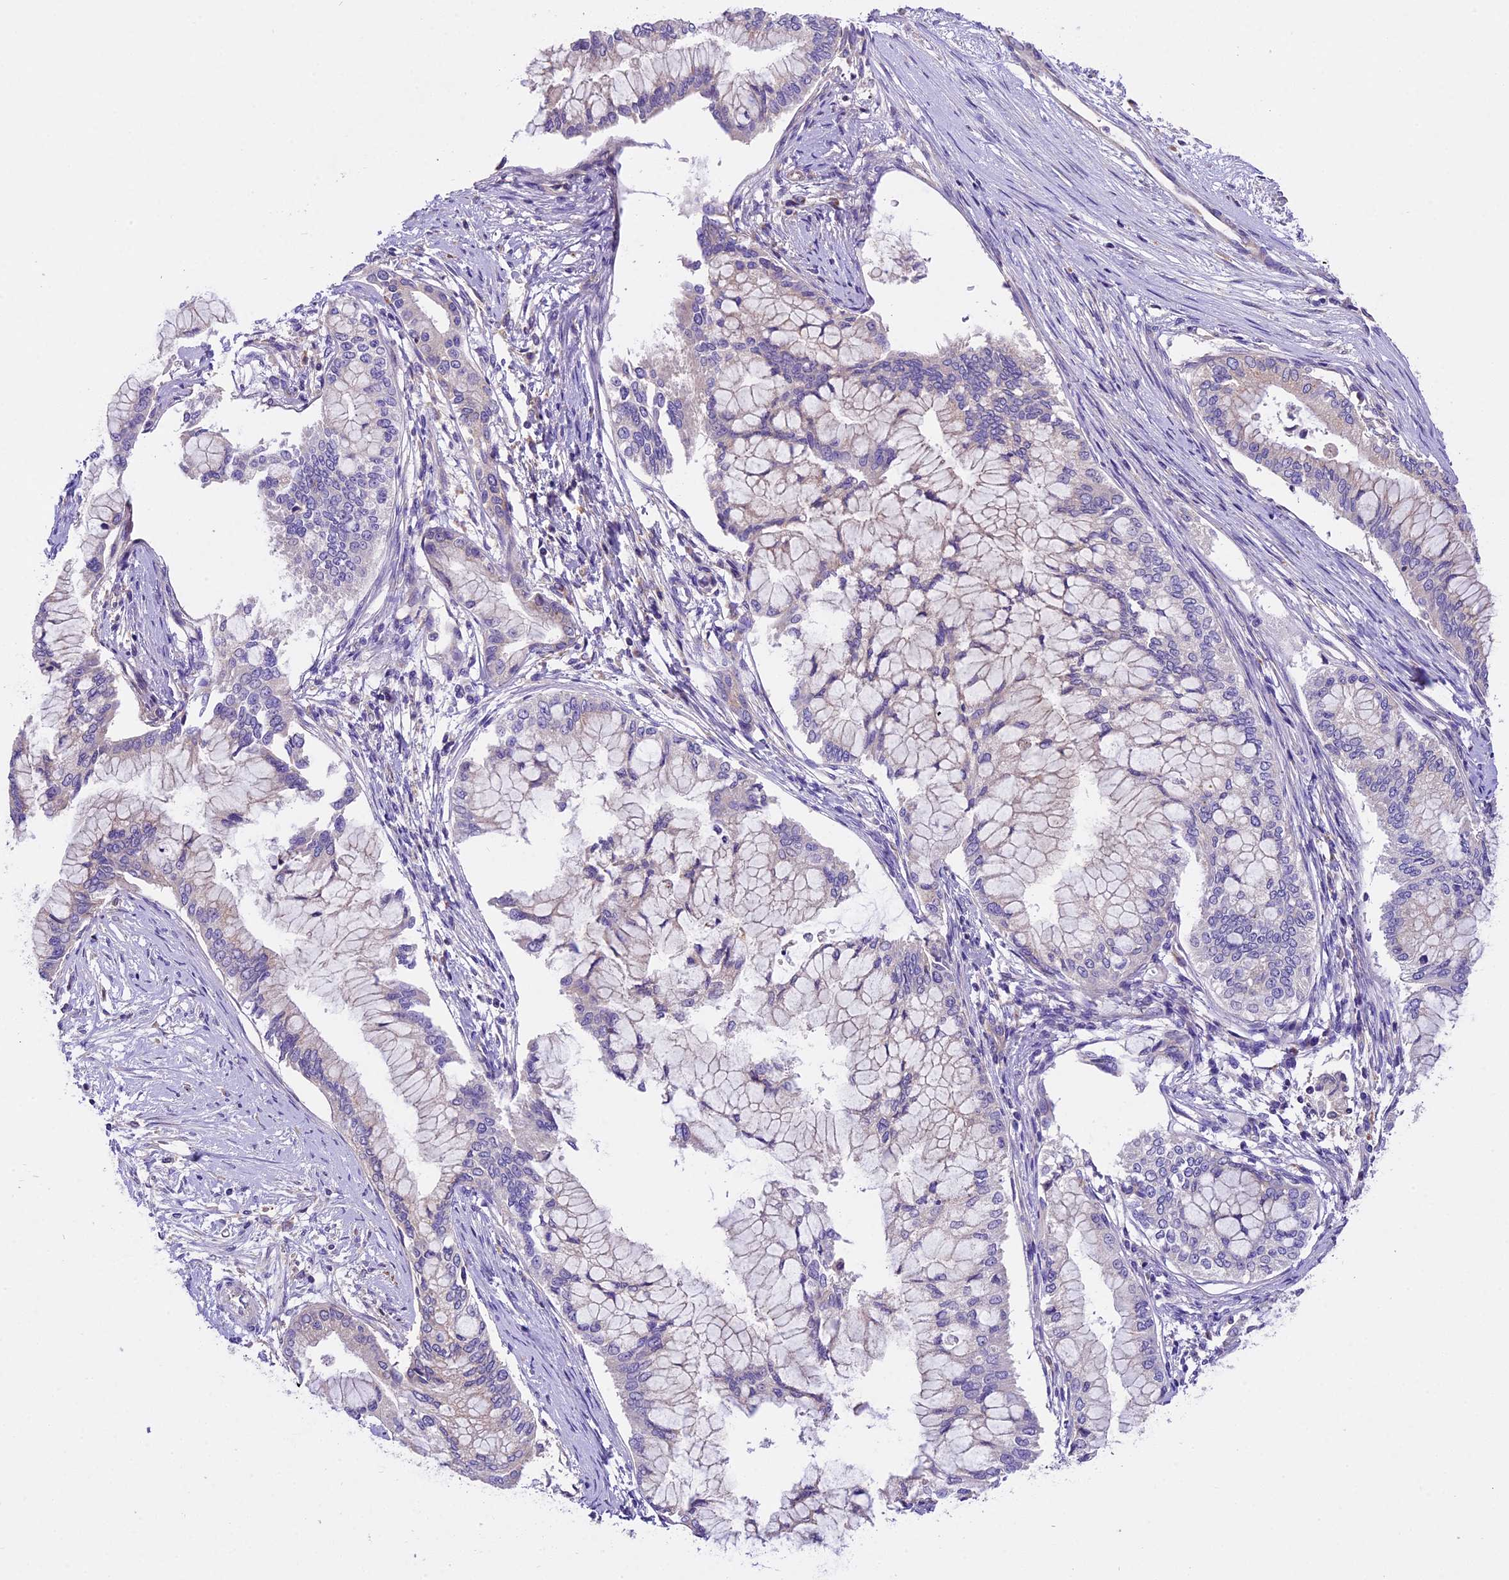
{"staining": {"intensity": "negative", "quantity": "none", "location": "none"}, "tissue": "pancreatic cancer", "cell_type": "Tumor cells", "image_type": "cancer", "snomed": [{"axis": "morphology", "description": "Adenocarcinoma, NOS"}, {"axis": "topography", "description": "Pancreas"}], "caption": "An IHC micrograph of adenocarcinoma (pancreatic) is shown. There is no staining in tumor cells of adenocarcinoma (pancreatic).", "gene": "PEMT", "patient": {"sex": "male", "age": 46}}